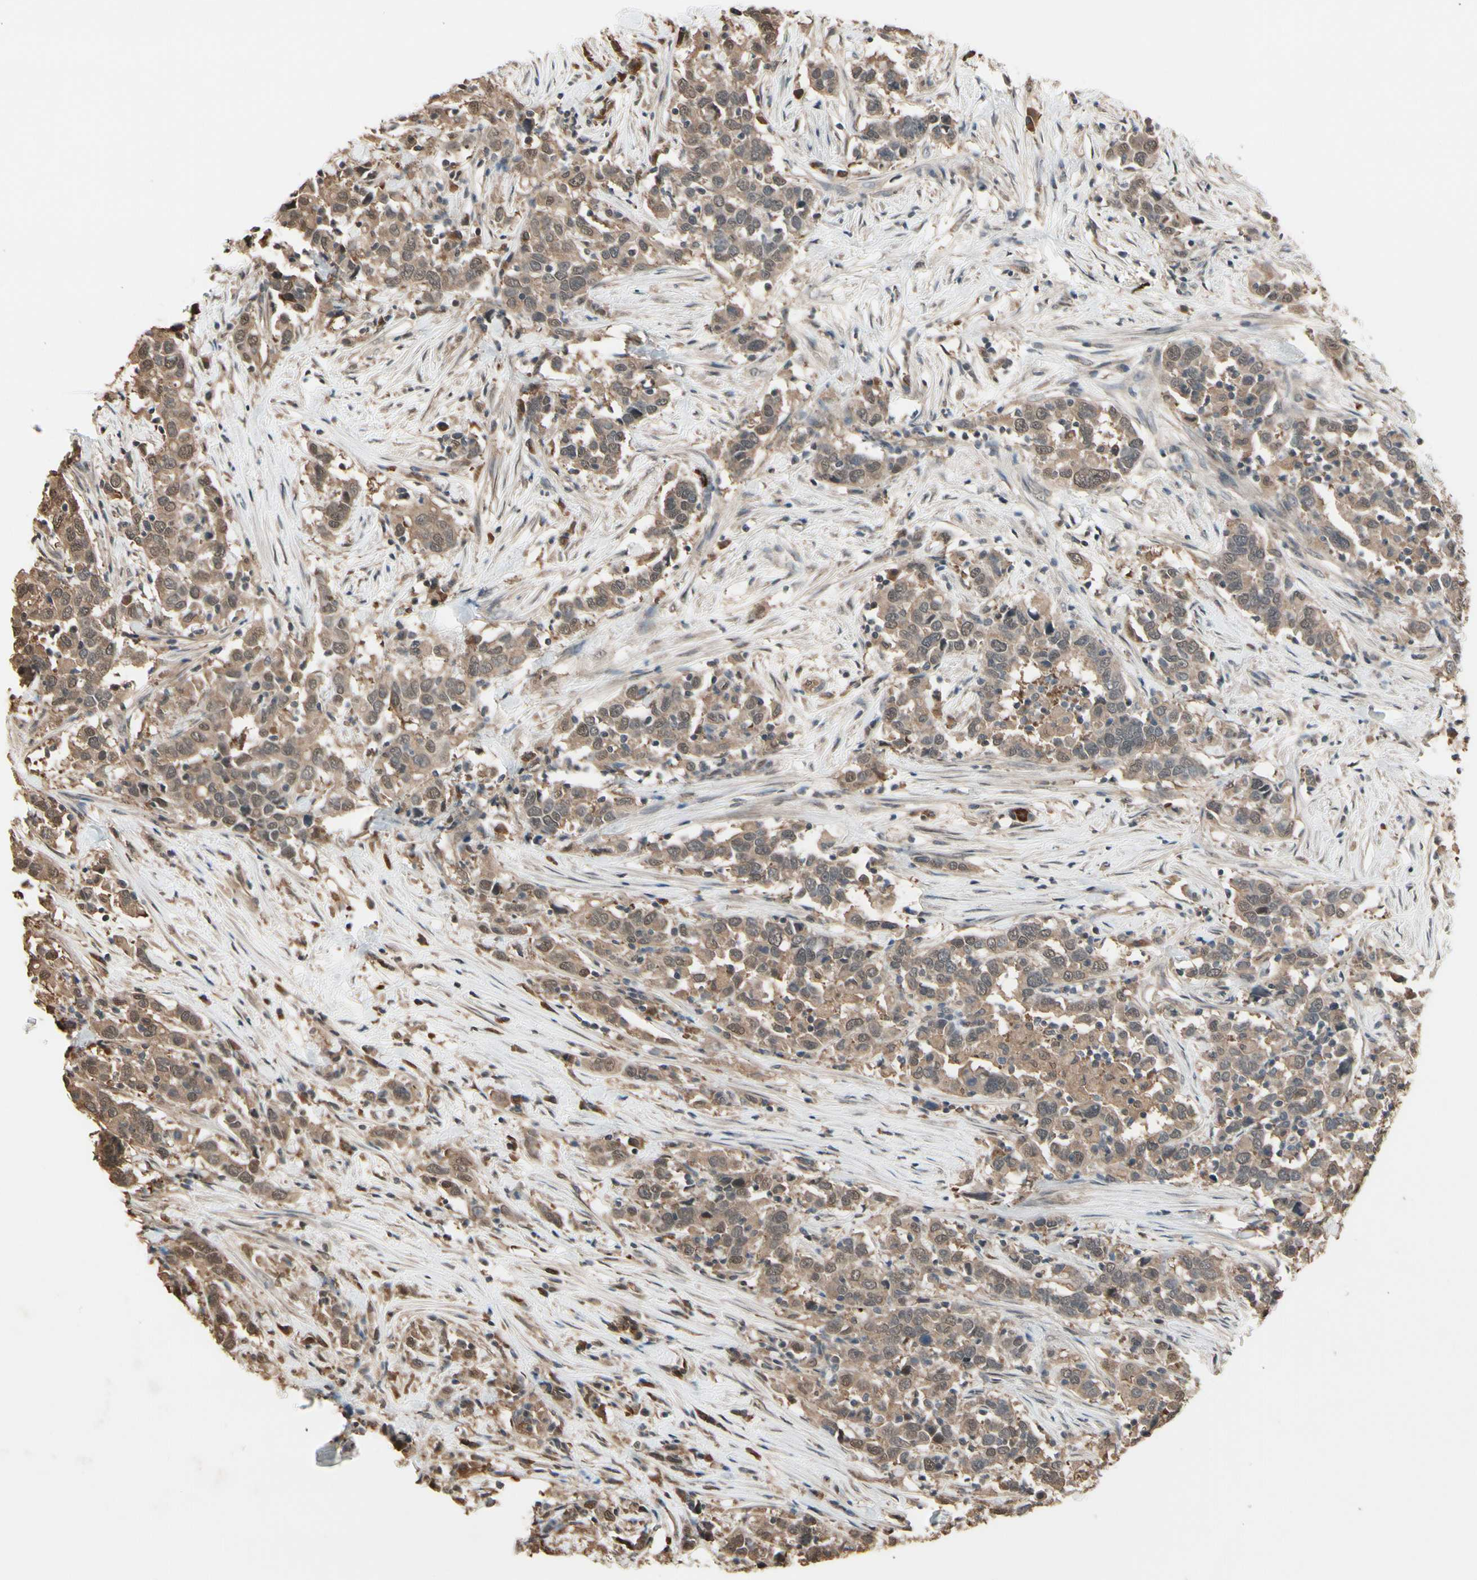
{"staining": {"intensity": "moderate", "quantity": ">75%", "location": "cytoplasmic/membranous"}, "tissue": "urothelial cancer", "cell_type": "Tumor cells", "image_type": "cancer", "snomed": [{"axis": "morphology", "description": "Urothelial carcinoma, High grade"}, {"axis": "topography", "description": "Urinary bladder"}], "caption": "Protein expression analysis of high-grade urothelial carcinoma exhibits moderate cytoplasmic/membranous staining in approximately >75% of tumor cells. Using DAB (brown) and hematoxylin (blue) stains, captured at high magnification using brightfield microscopy.", "gene": "PNPLA7", "patient": {"sex": "male", "age": 61}}